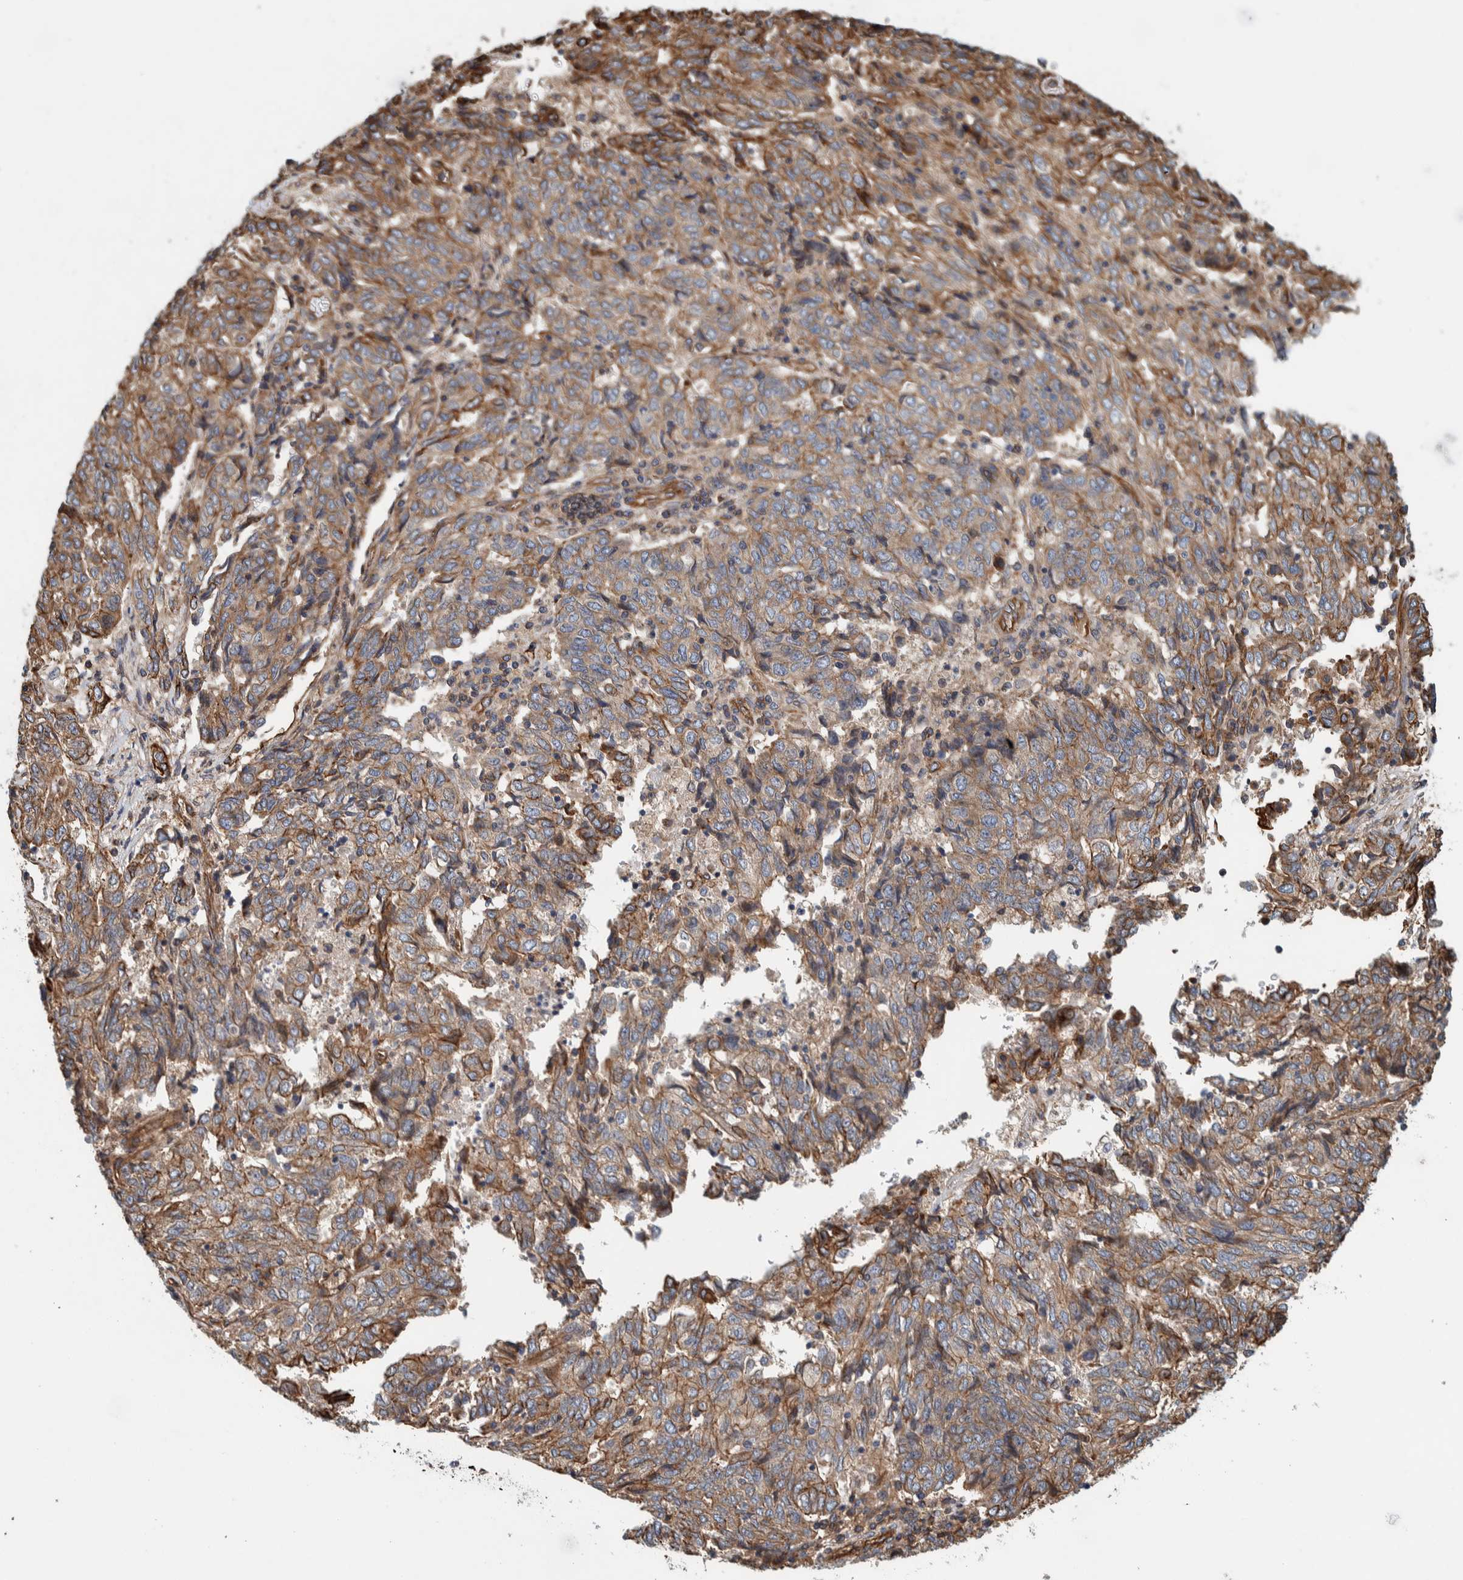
{"staining": {"intensity": "moderate", "quantity": "<25%", "location": "cytoplasmic/membranous"}, "tissue": "endometrial cancer", "cell_type": "Tumor cells", "image_type": "cancer", "snomed": [{"axis": "morphology", "description": "Adenocarcinoma, NOS"}, {"axis": "topography", "description": "Endometrium"}], "caption": "IHC histopathology image of neoplastic tissue: endometrial cancer stained using immunohistochemistry (IHC) shows low levels of moderate protein expression localized specifically in the cytoplasmic/membranous of tumor cells, appearing as a cytoplasmic/membranous brown color.", "gene": "PKD1L1", "patient": {"sex": "female", "age": 80}}